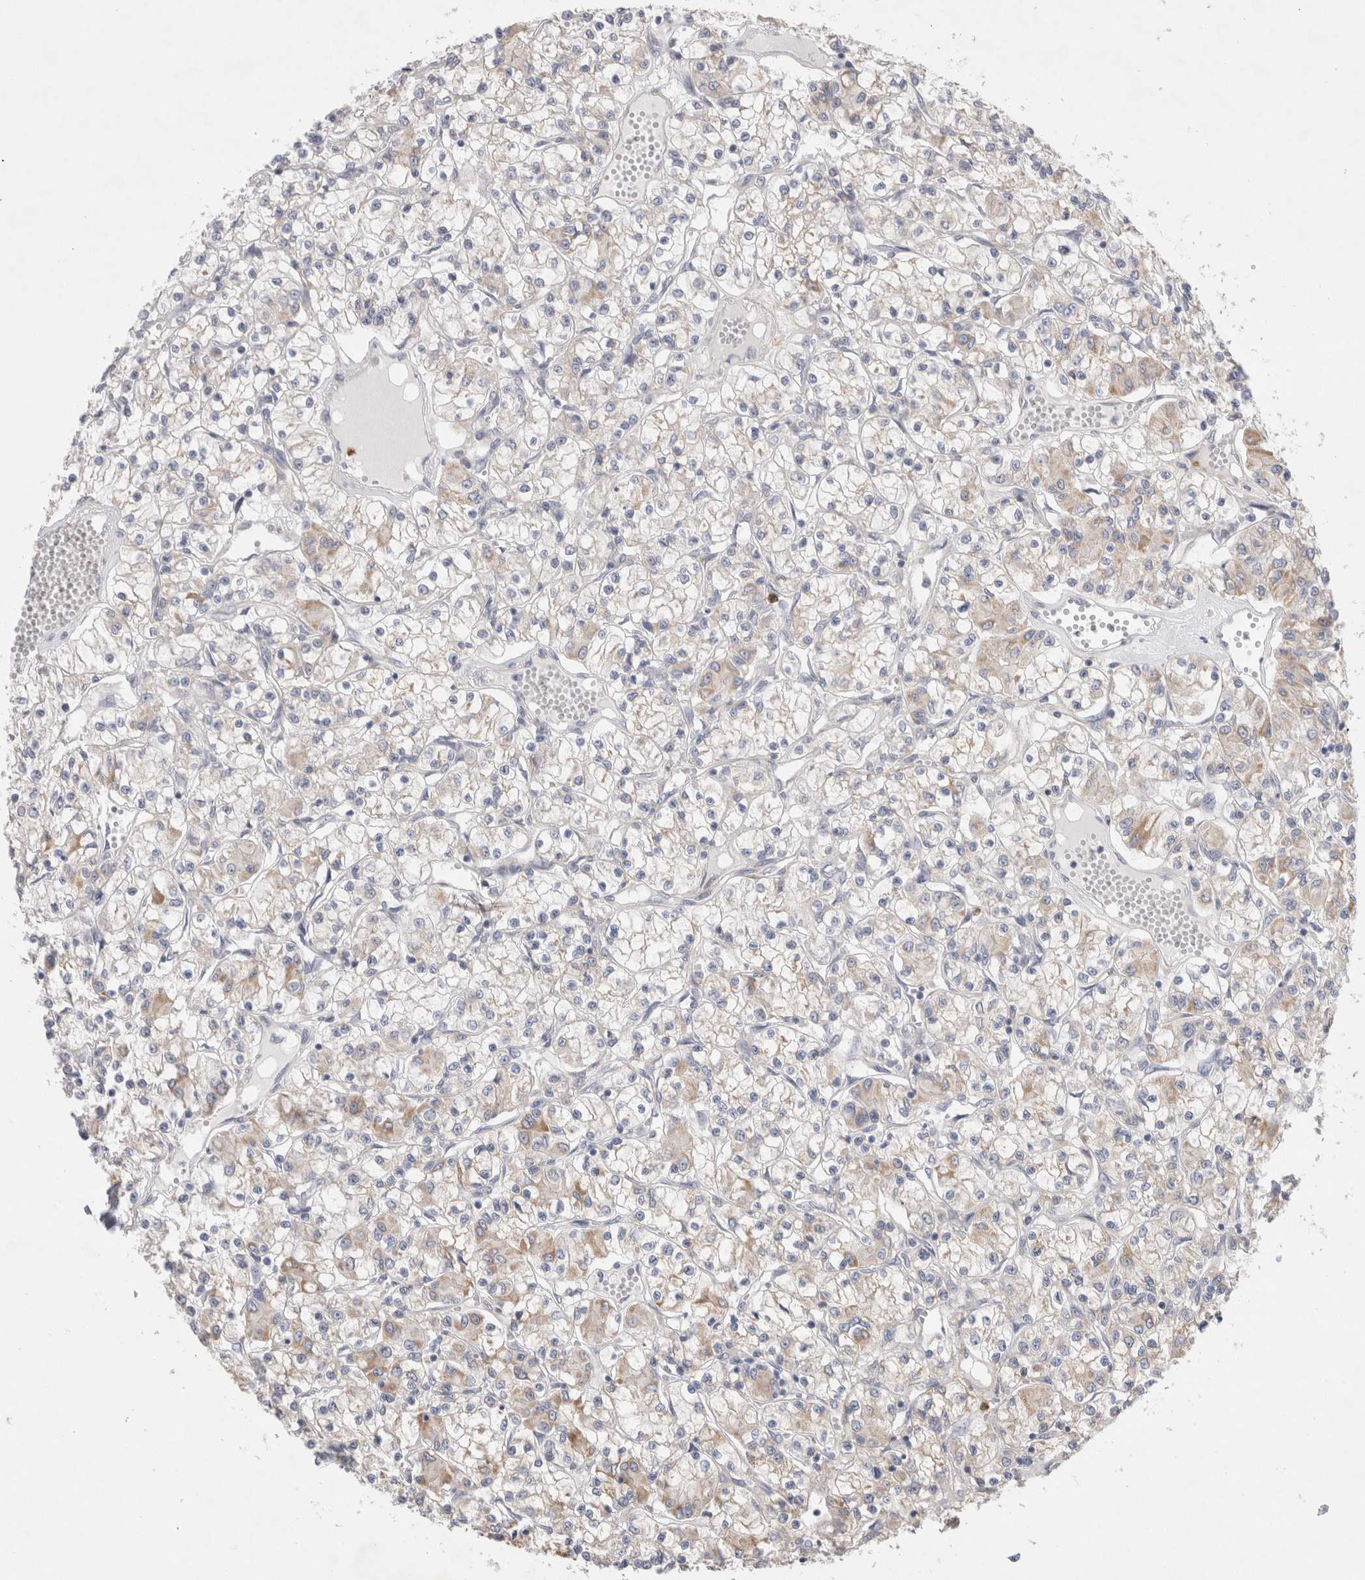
{"staining": {"intensity": "weak", "quantity": "<25%", "location": "cytoplasmic/membranous"}, "tissue": "renal cancer", "cell_type": "Tumor cells", "image_type": "cancer", "snomed": [{"axis": "morphology", "description": "Adenocarcinoma, NOS"}, {"axis": "topography", "description": "Kidney"}], "caption": "IHC histopathology image of renal cancer stained for a protein (brown), which exhibits no staining in tumor cells.", "gene": "GSDMB", "patient": {"sex": "female", "age": 59}}